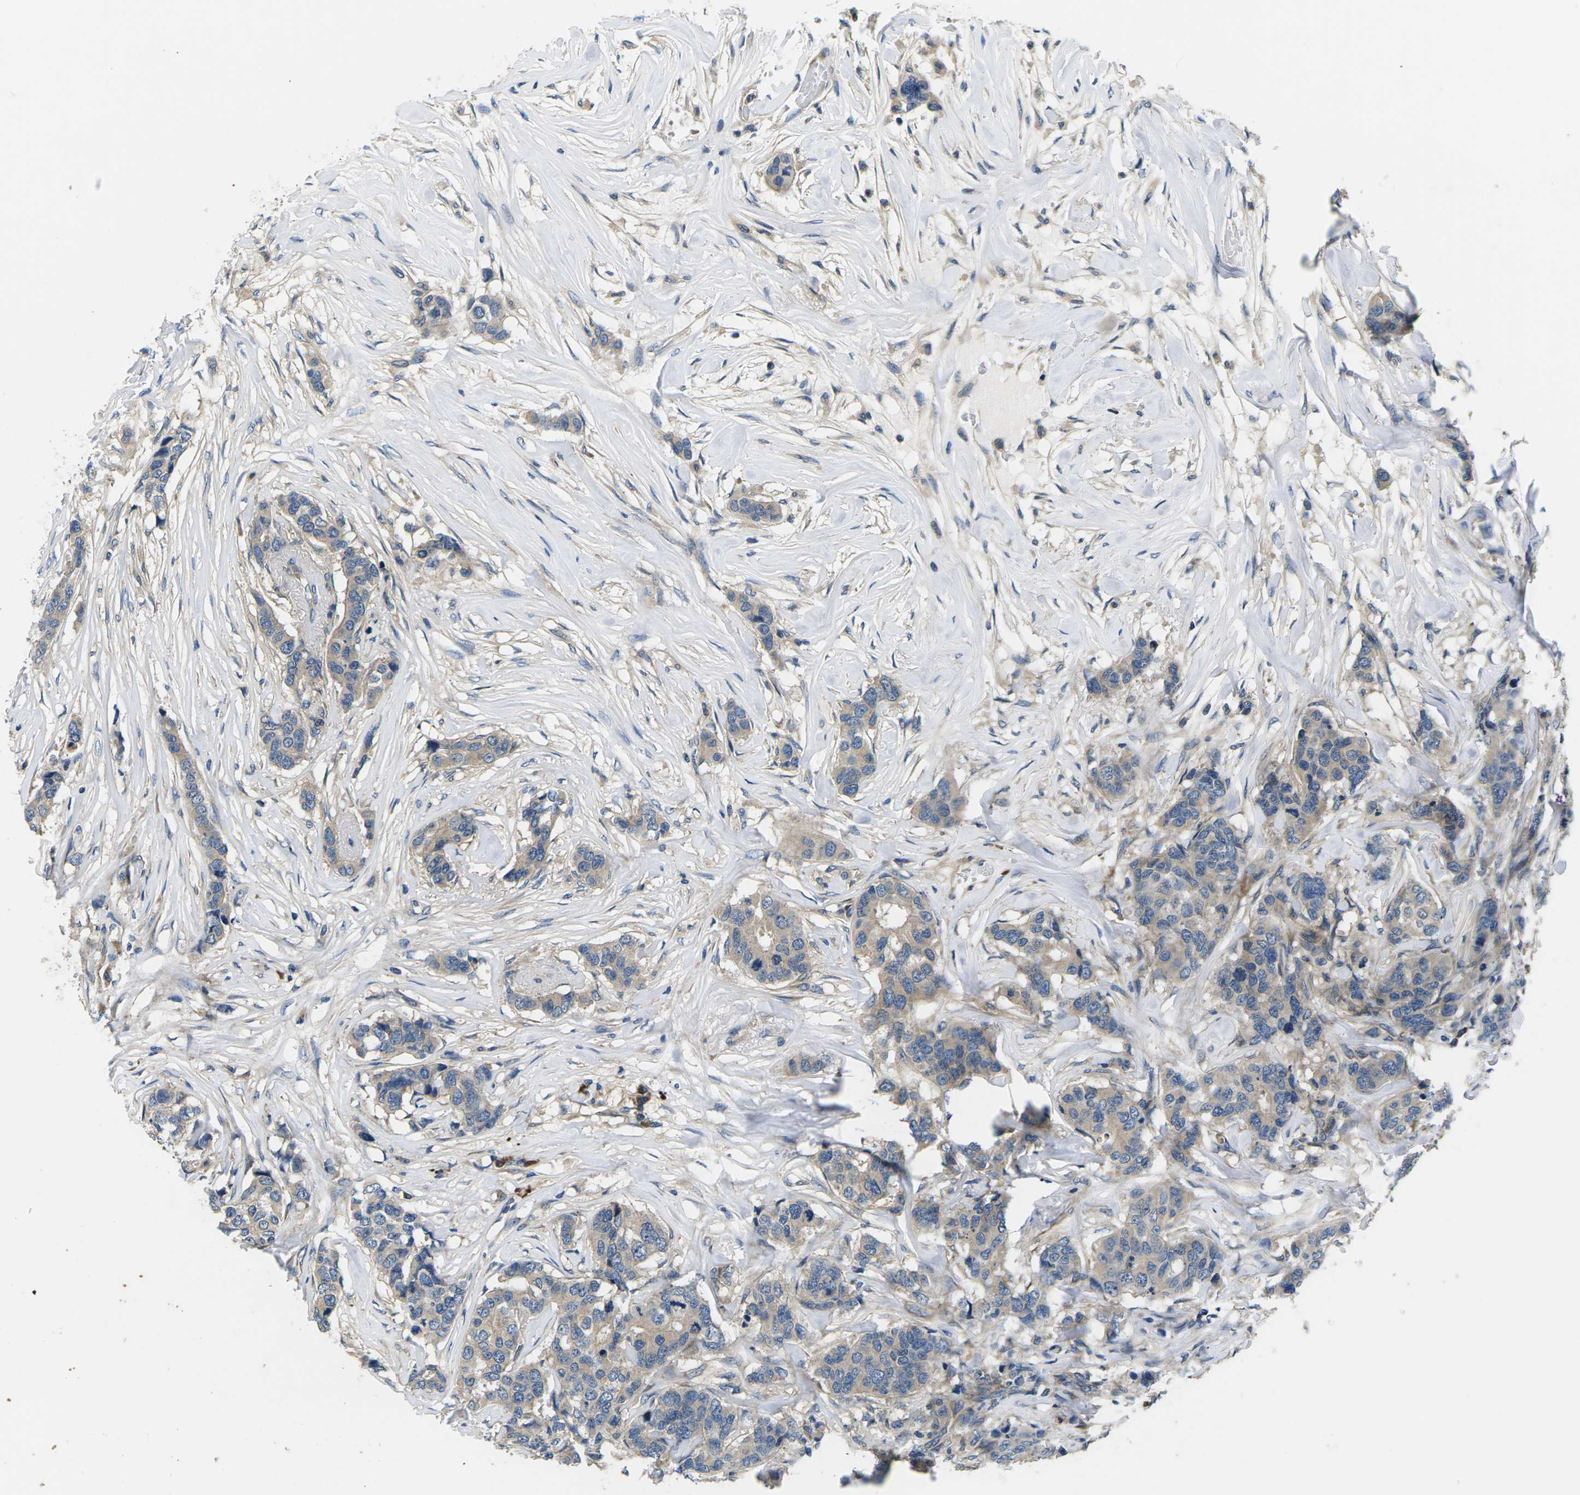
{"staining": {"intensity": "weak", "quantity": ">75%", "location": "cytoplasmic/membranous"}, "tissue": "breast cancer", "cell_type": "Tumor cells", "image_type": "cancer", "snomed": [{"axis": "morphology", "description": "Lobular carcinoma"}, {"axis": "topography", "description": "Breast"}], "caption": "The immunohistochemical stain shows weak cytoplasmic/membranous positivity in tumor cells of breast cancer tissue.", "gene": "PLCE1", "patient": {"sex": "female", "age": 59}}